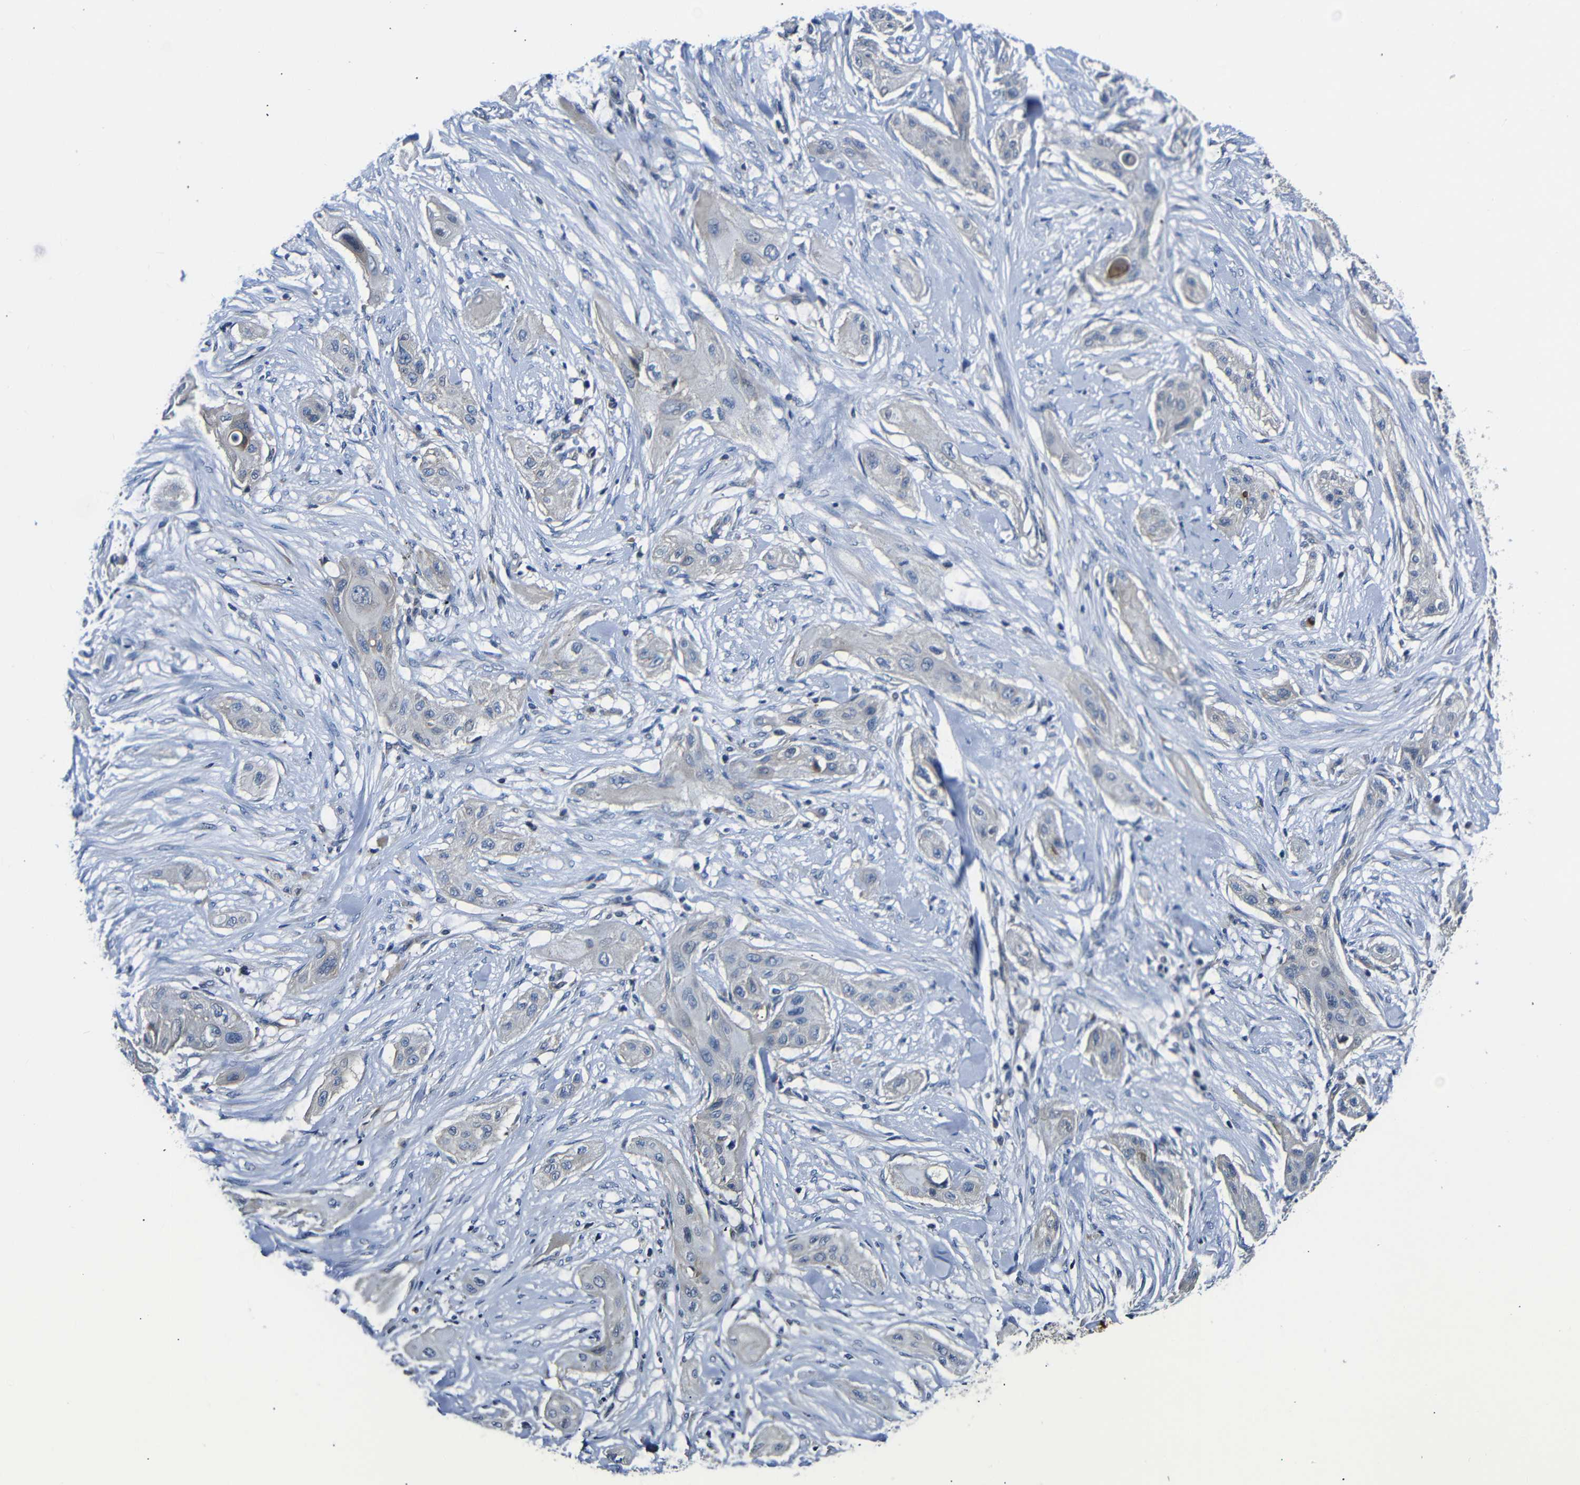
{"staining": {"intensity": "negative", "quantity": "none", "location": "none"}, "tissue": "lung cancer", "cell_type": "Tumor cells", "image_type": "cancer", "snomed": [{"axis": "morphology", "description": "Squamous cell carcinoma, NOS"}, {"axis": "topography", "description": "Lung"}], "caption": "This histopathology image is of squamous cell carcinoma (lung) stained with IHC to label a protein in brown with the nuclei are counter-stained blue. There is no staining in tumor cells.", "gene": "AFDN", "patient": {"sex": "female", "age": 47}}